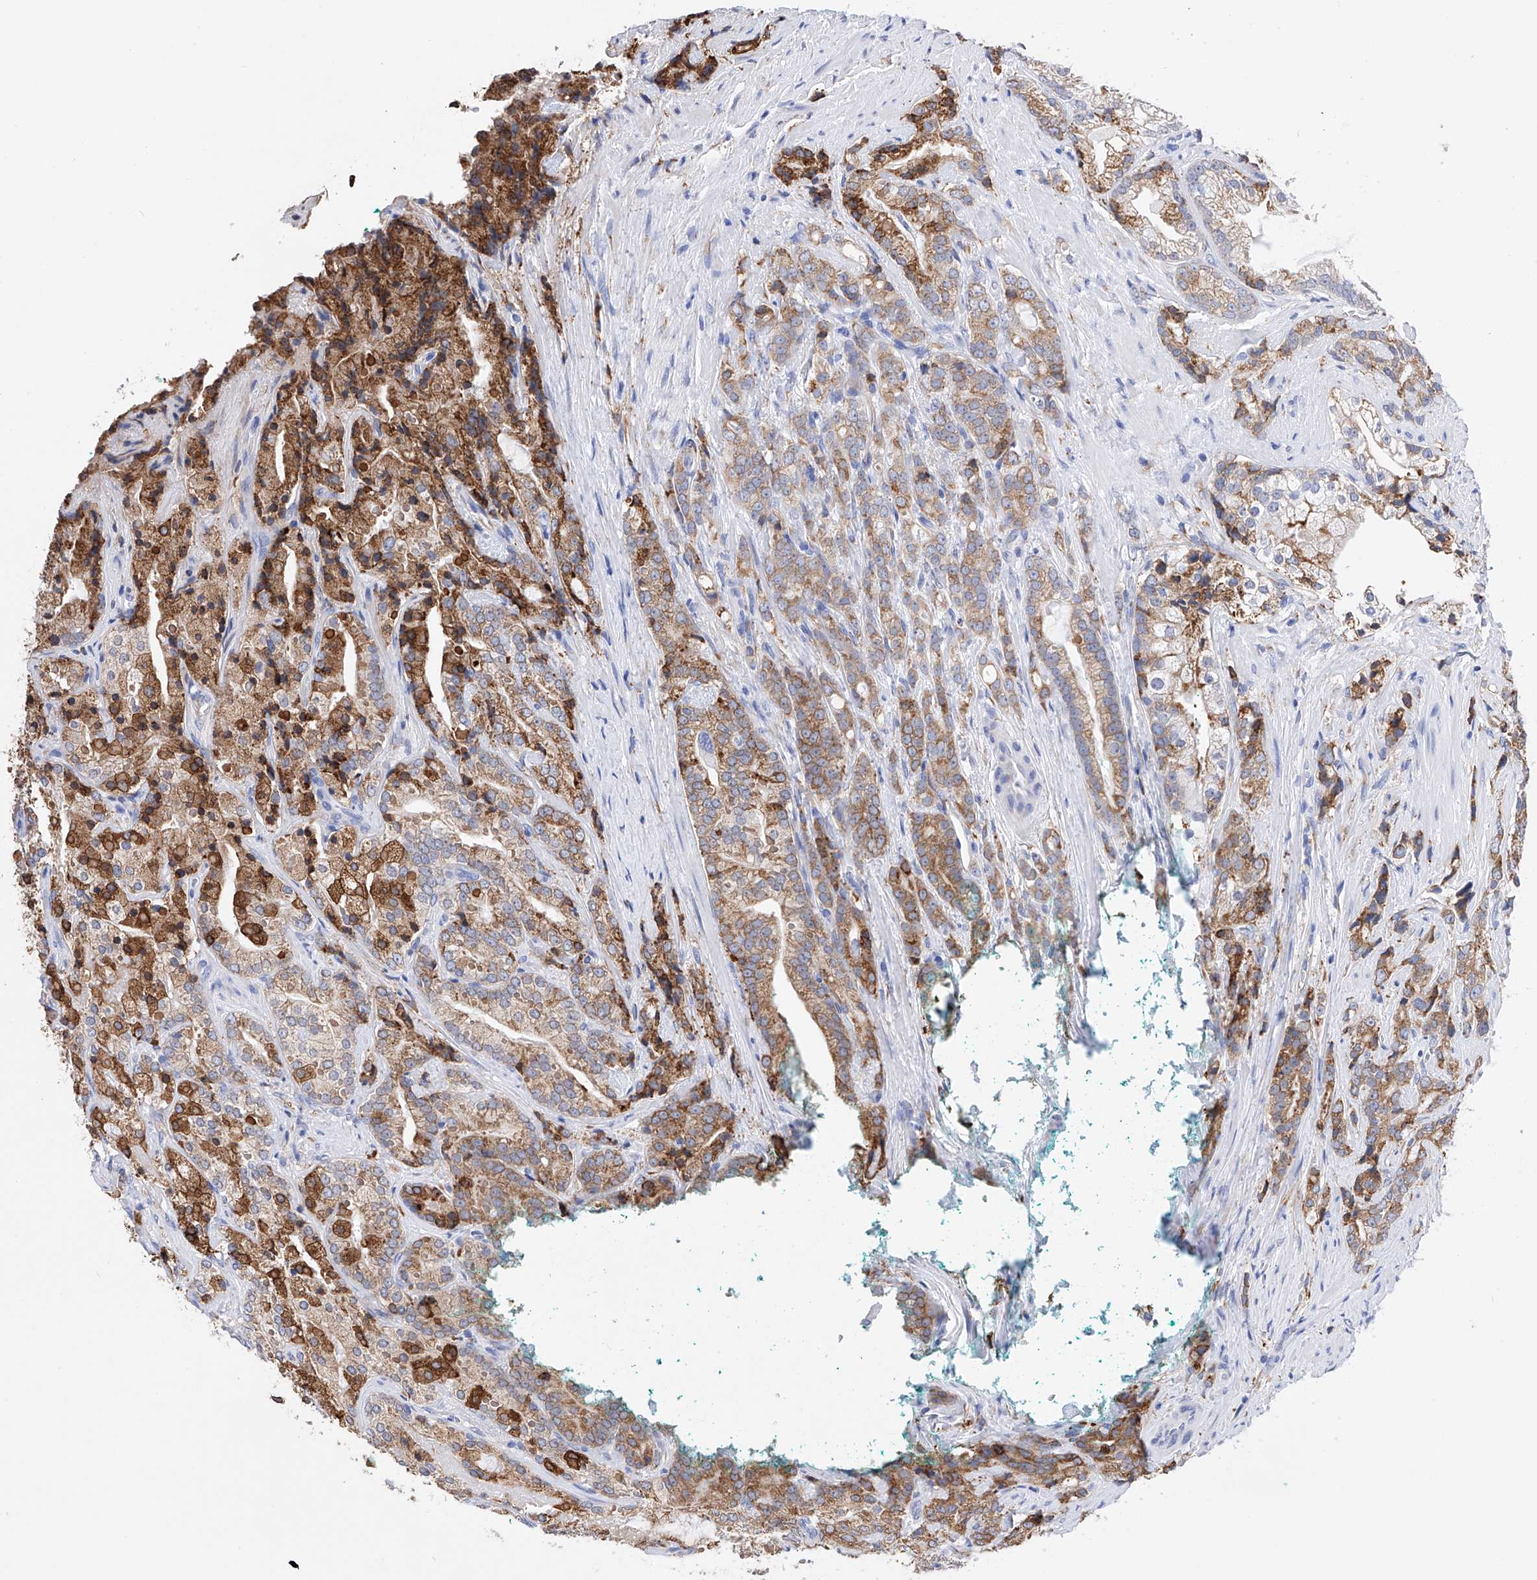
{"staining": {"intensity": "moderate", "quantity": "25%-75%", "location": "cytoplasmic/membranous"}, "tissue": "prostate cancer", "cell_type": "Tumor cells", "image_type": "cancer", "snomed": [{"axis": "morphology", "description": "Adenocarcinoma, High grade"}, {"axis": "topography", "description": "Prostate"}], "caption": "Immunohistochemistry (IHC) (DAB (3,3'-diaminobenzidine)) staining of human prostate cancer exhibits moderate cytoplasmic/membranous protein expression in about 25%-75% of tumor cells. The protein is shown in brown color, while the nuclei are stained blue.", "gene": "PDIA5", "patient": {"sex": "male", "age": 57}}